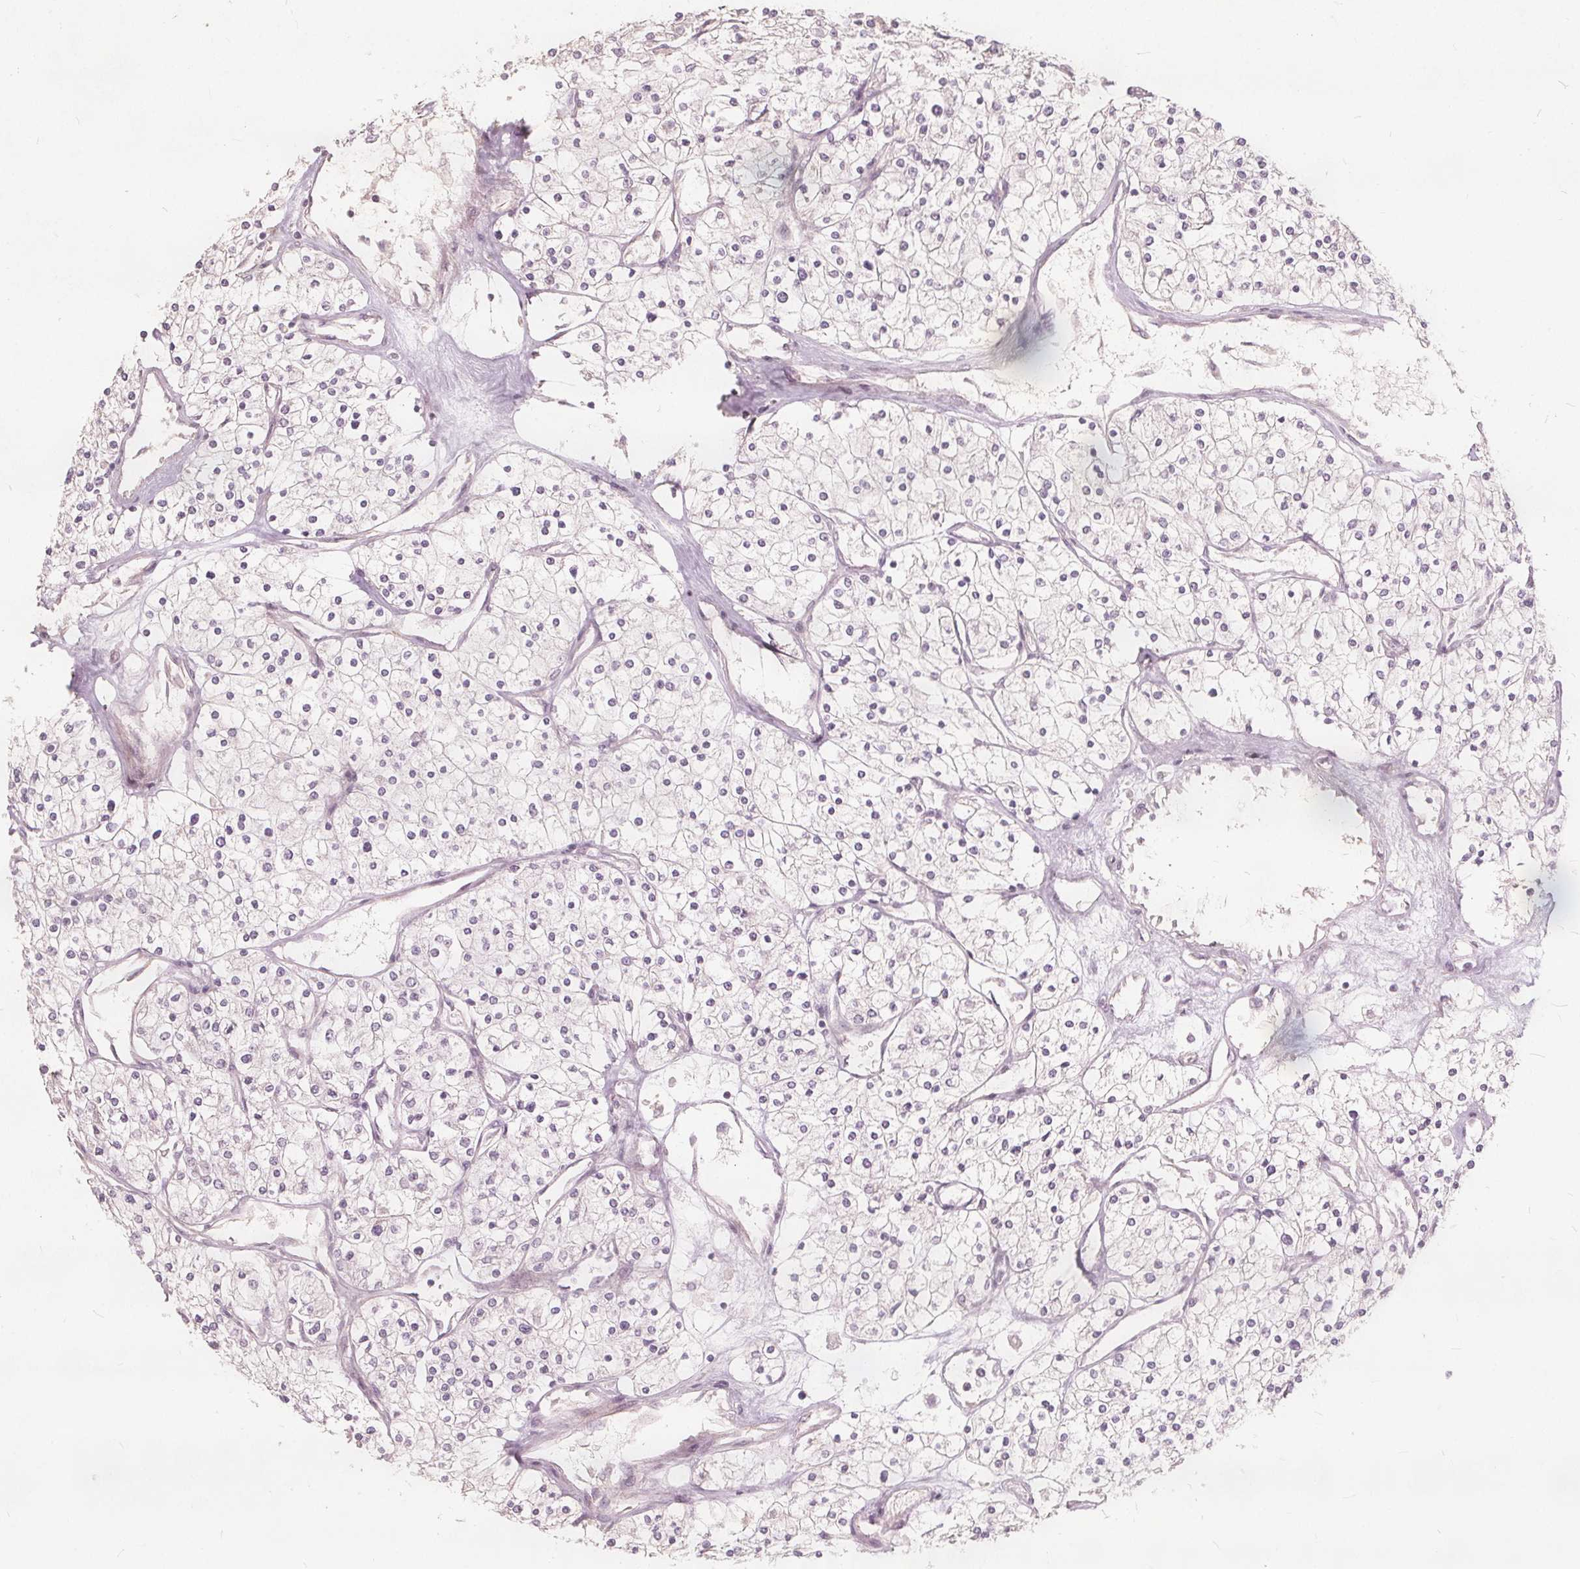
{"staining": {"intensity": "negative", "quantity": "none", "location": "none"}, "tissue": "renal cancer", "cell_type": "Tumor cells", "image_type": "cancer", "snomed": [{"axis": "morphology", "description": "Adenocarcinoma, NOS"}, {"axis": "topography", "description": "Kidney"}], "caption": "IHC photomicrograph of adenocarcinoma (renal) stained for a protein (brown), which reveals no expression in tumor cells.", "gene": "PTPRT", "patient": {"sex": "male", "age": 80}}